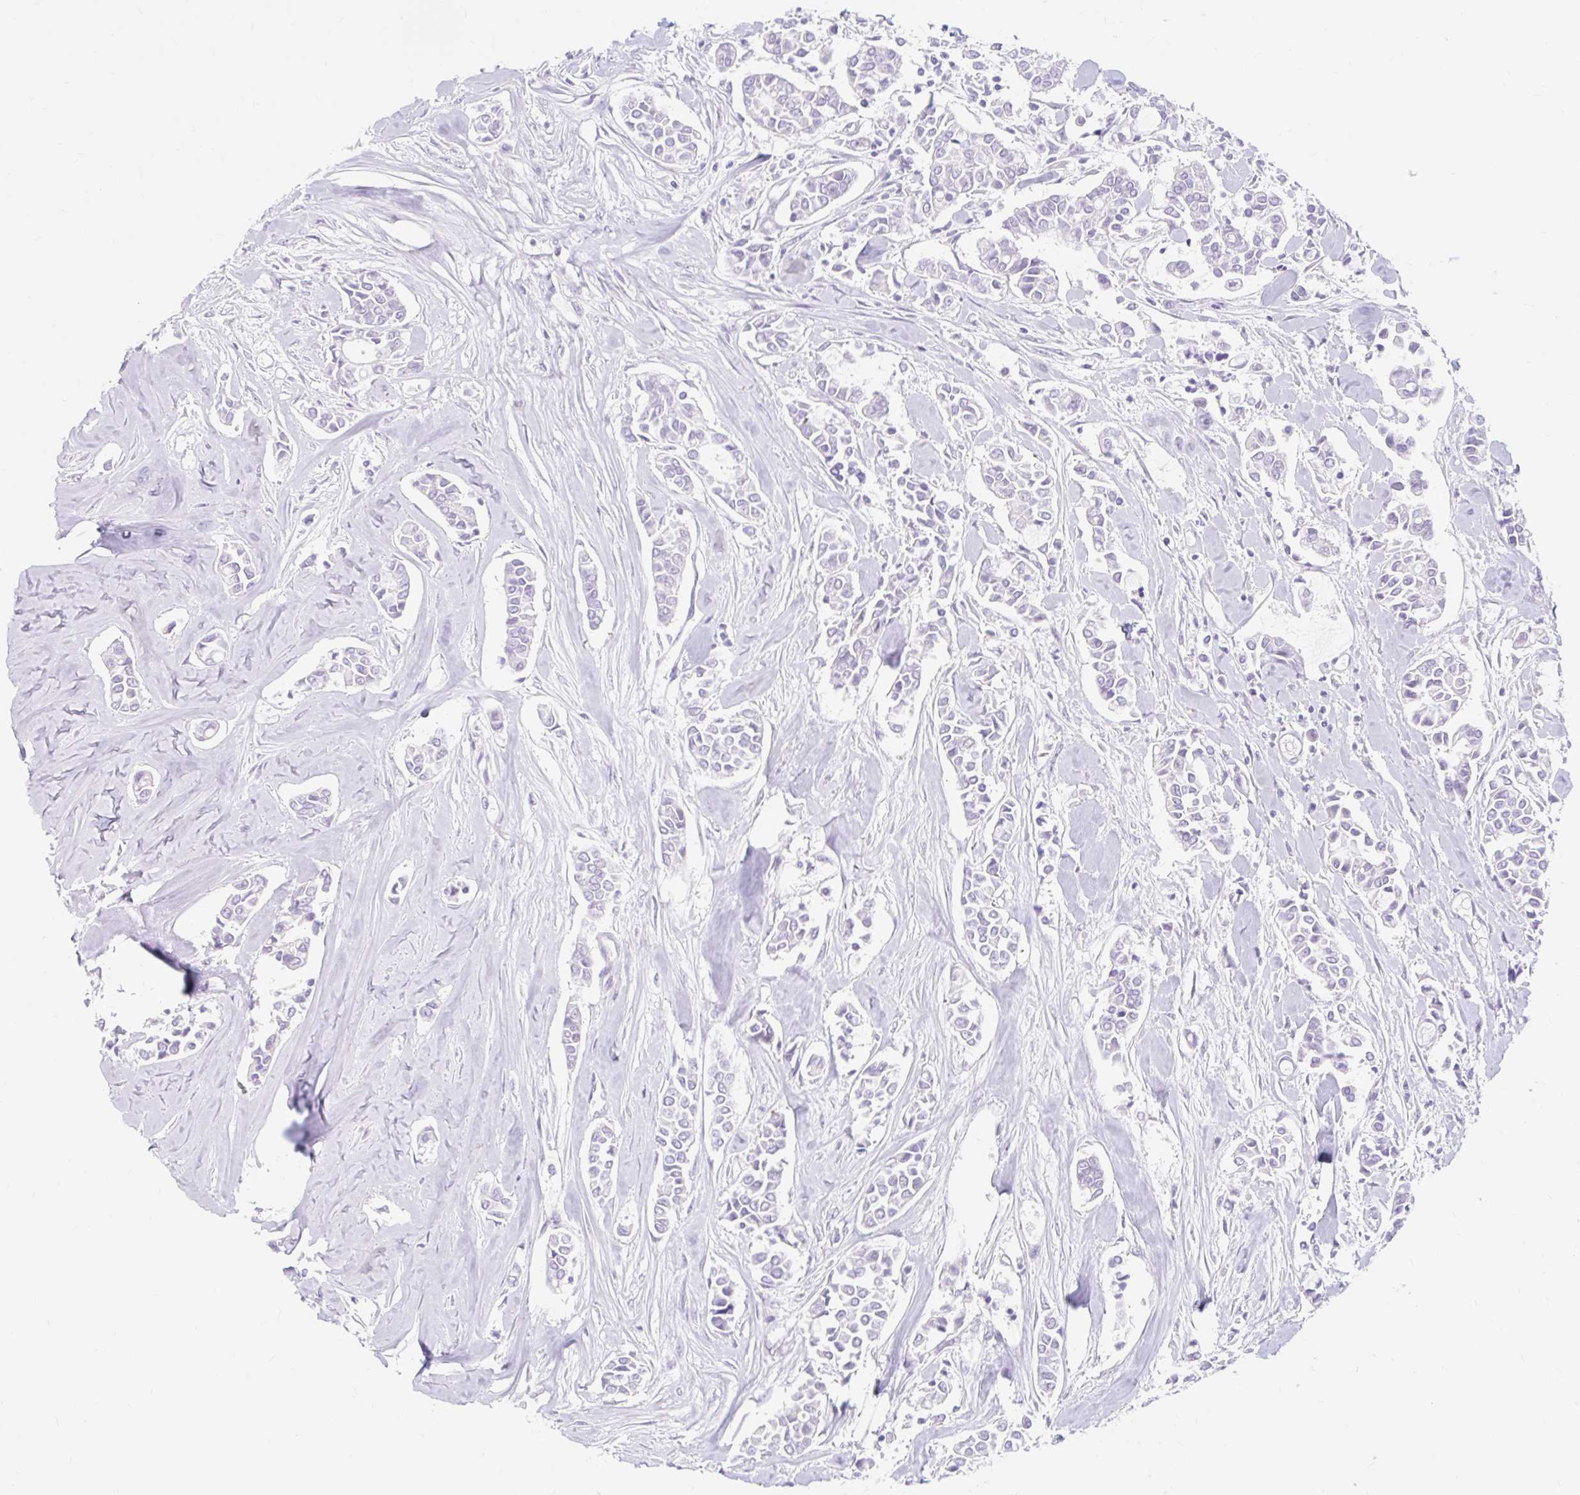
{"staining": {"intensity": "negative", "quantity": "none", "location": "none"}, "tissue": "breast cancer", "cell_type": "Tumor cells", "image_type": "cancer", "snomed": [{"axis": "morphology", "description": "Duct carcinoma"}, {"axis": "topography", "description": "Breast"}], "caption": "This is an IHC histopathology image of intraductal carcinoma (breast). There is no staining in tumor cells.", "gene": "ITPK1", "patient": {"sex": "female", "age": 84}}